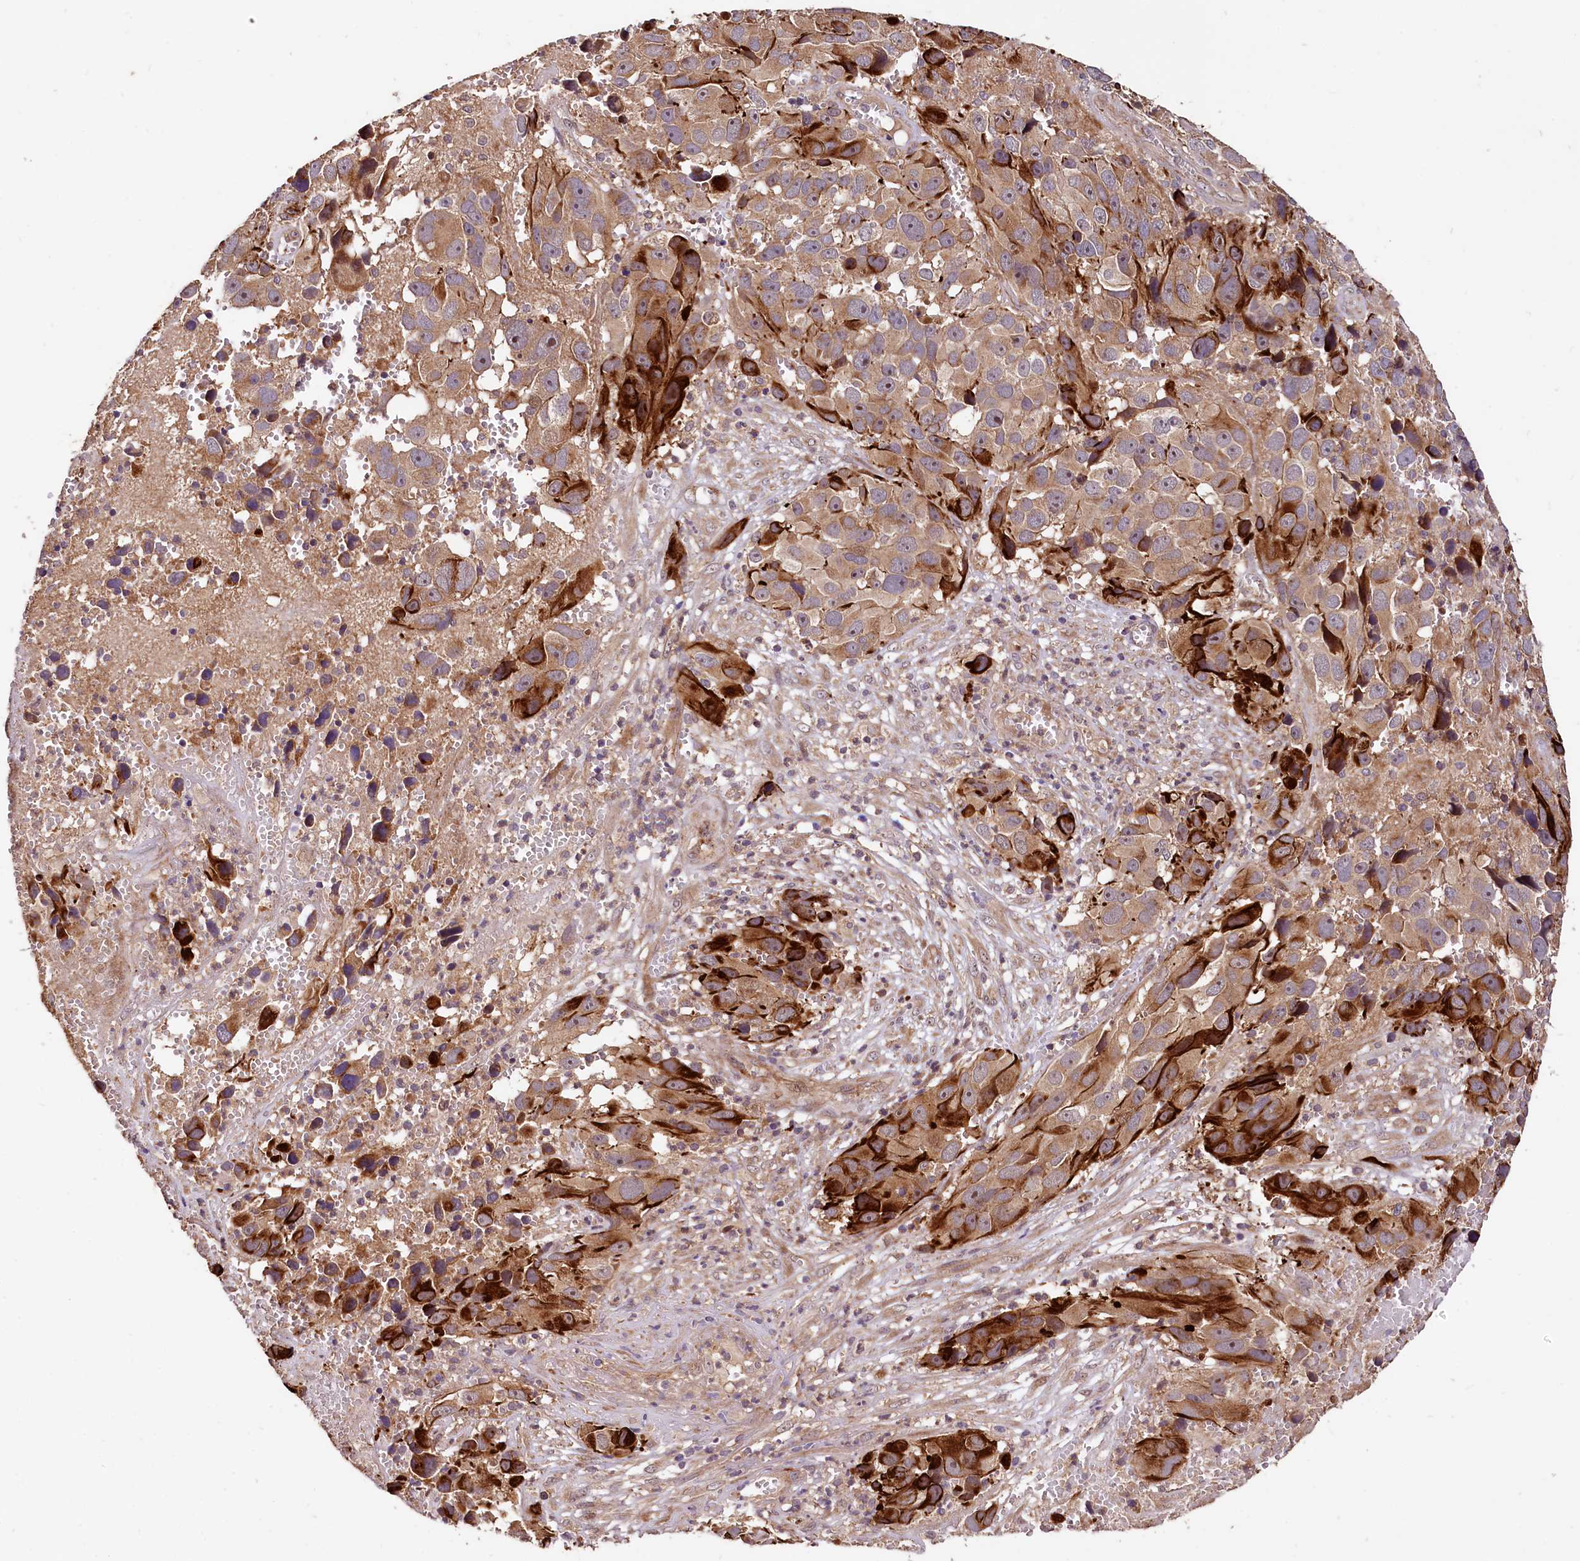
{"staining": {"intensity": "strong", "quantity": "25%-75%", "location": "cytoplasmic/membranous"}, "tissue": "melanoma", "cell_type": "Tumor cells", "image_type": "cancer", "snomed": [{"axis": "morphology", "description": "Malignant melanoma, NOS"}, {"axis": "topography", "description": "Skin"}], "caption": "IHC micrograph of neoplastic tissue: melanoma stained using immunohistochemistry (IHC) shows high levels of strong protein expression localized specifically in the cytoplasmic/membranous of tumor cells, appearing as a cytoplasmic/membranous brown color.", "gene": "RASSF1", "patient": {"sex": "male", "age": 84}}